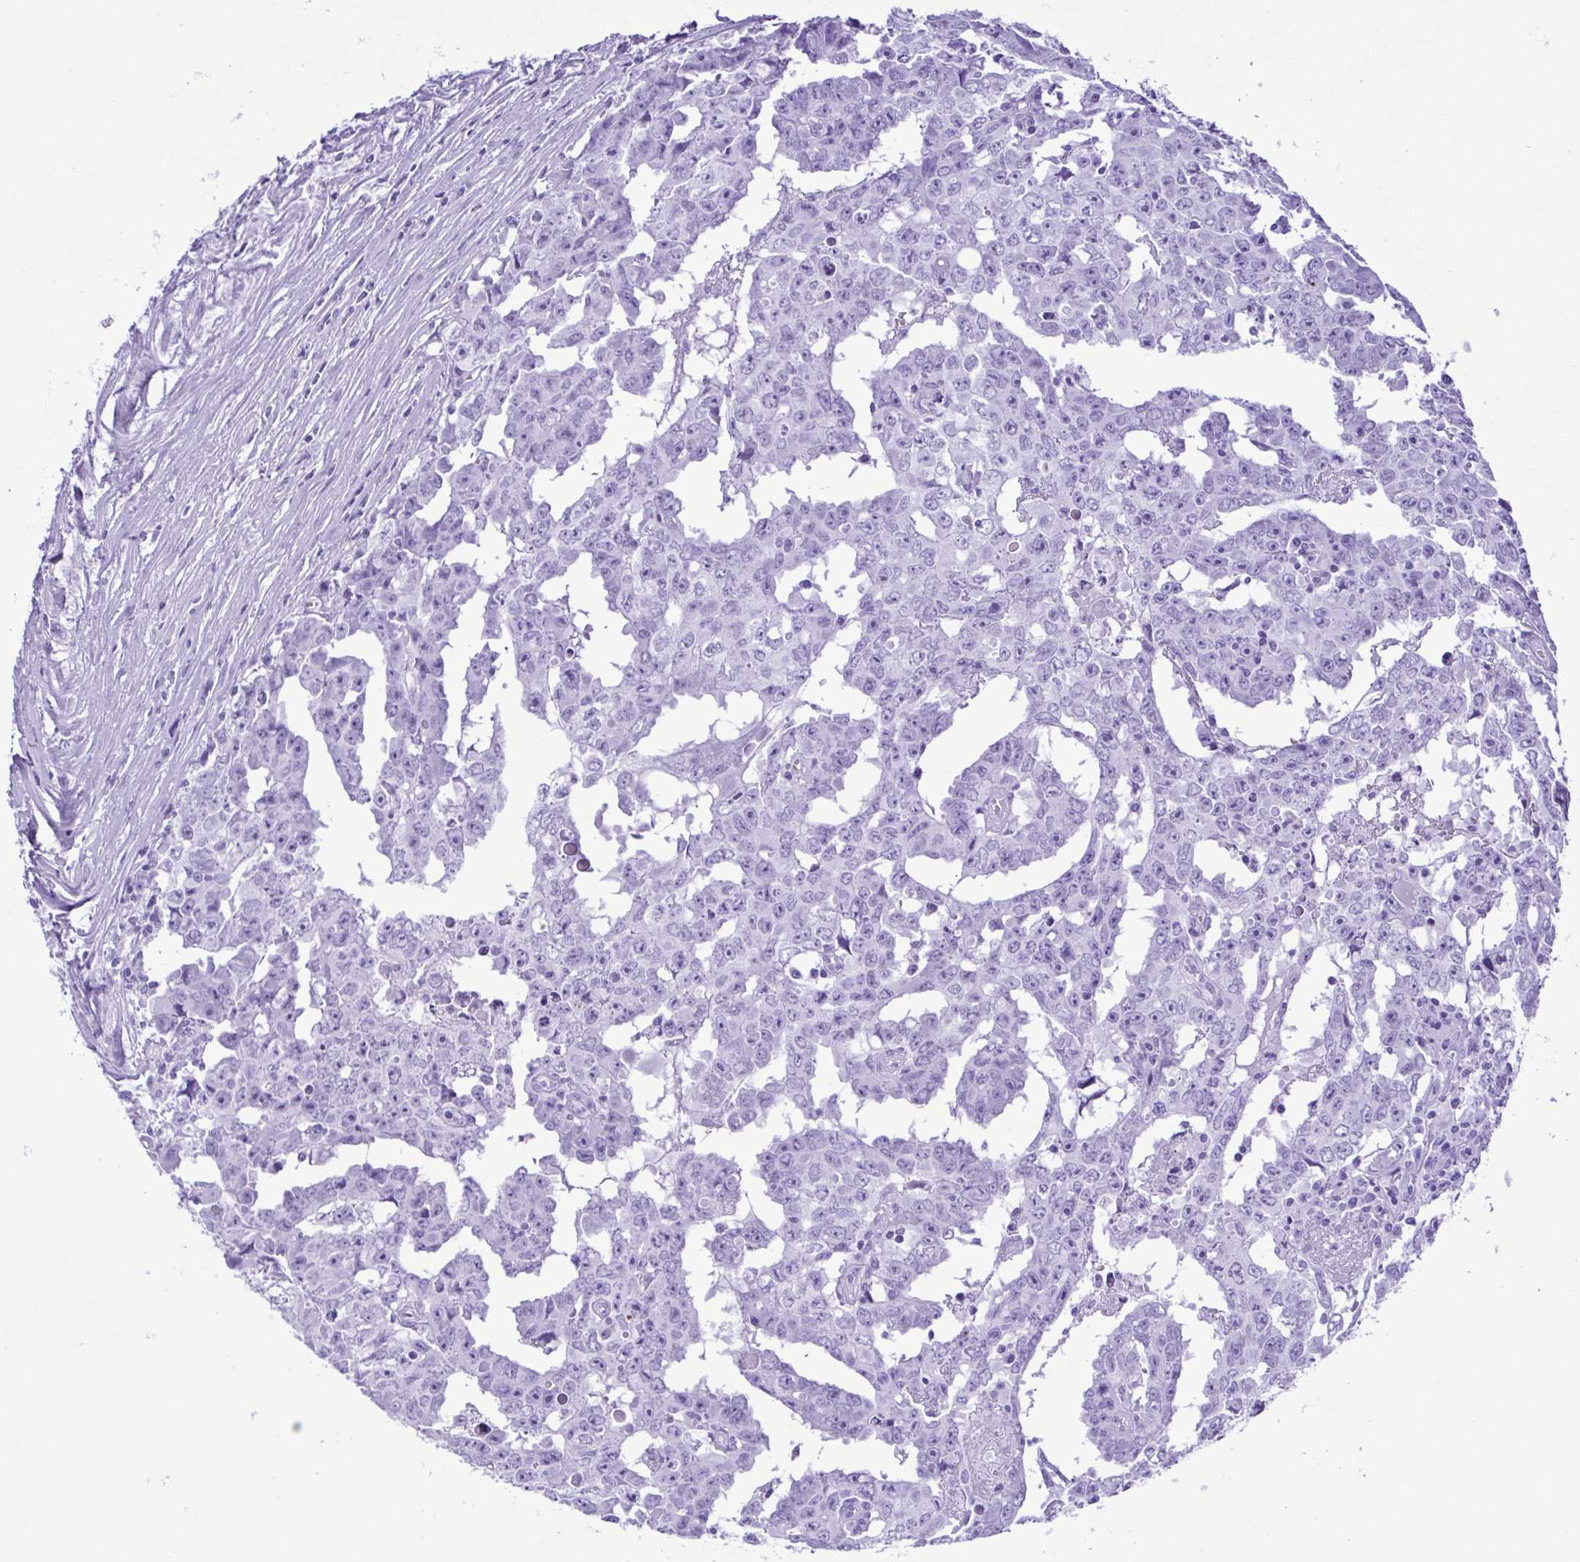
{"staining": {"intensity": "negative", "quantity": "none", "location": "none"}, "tissue": "testis cancer", "cell_type": "Tumor cells", "image_type": "cancer", "snomed": [{"axis": "morphology", "description": "Carcinoma, Embryonal, NOS"}, {"axis": "topography", "description": "Testis"}], "caption": "A micrograph of embryonal carcinoma (testis) stained for a protein exhibits no brown staining in tumor cells. Brightfield microscopy of immunohistochemistry stained with DAB (3,3'-diaminobenzidine) (brown) and hematoxylin (blue), captured at high magnification.", "gene": "SYT1", "patient": {"sex": "male", "age": 22}}